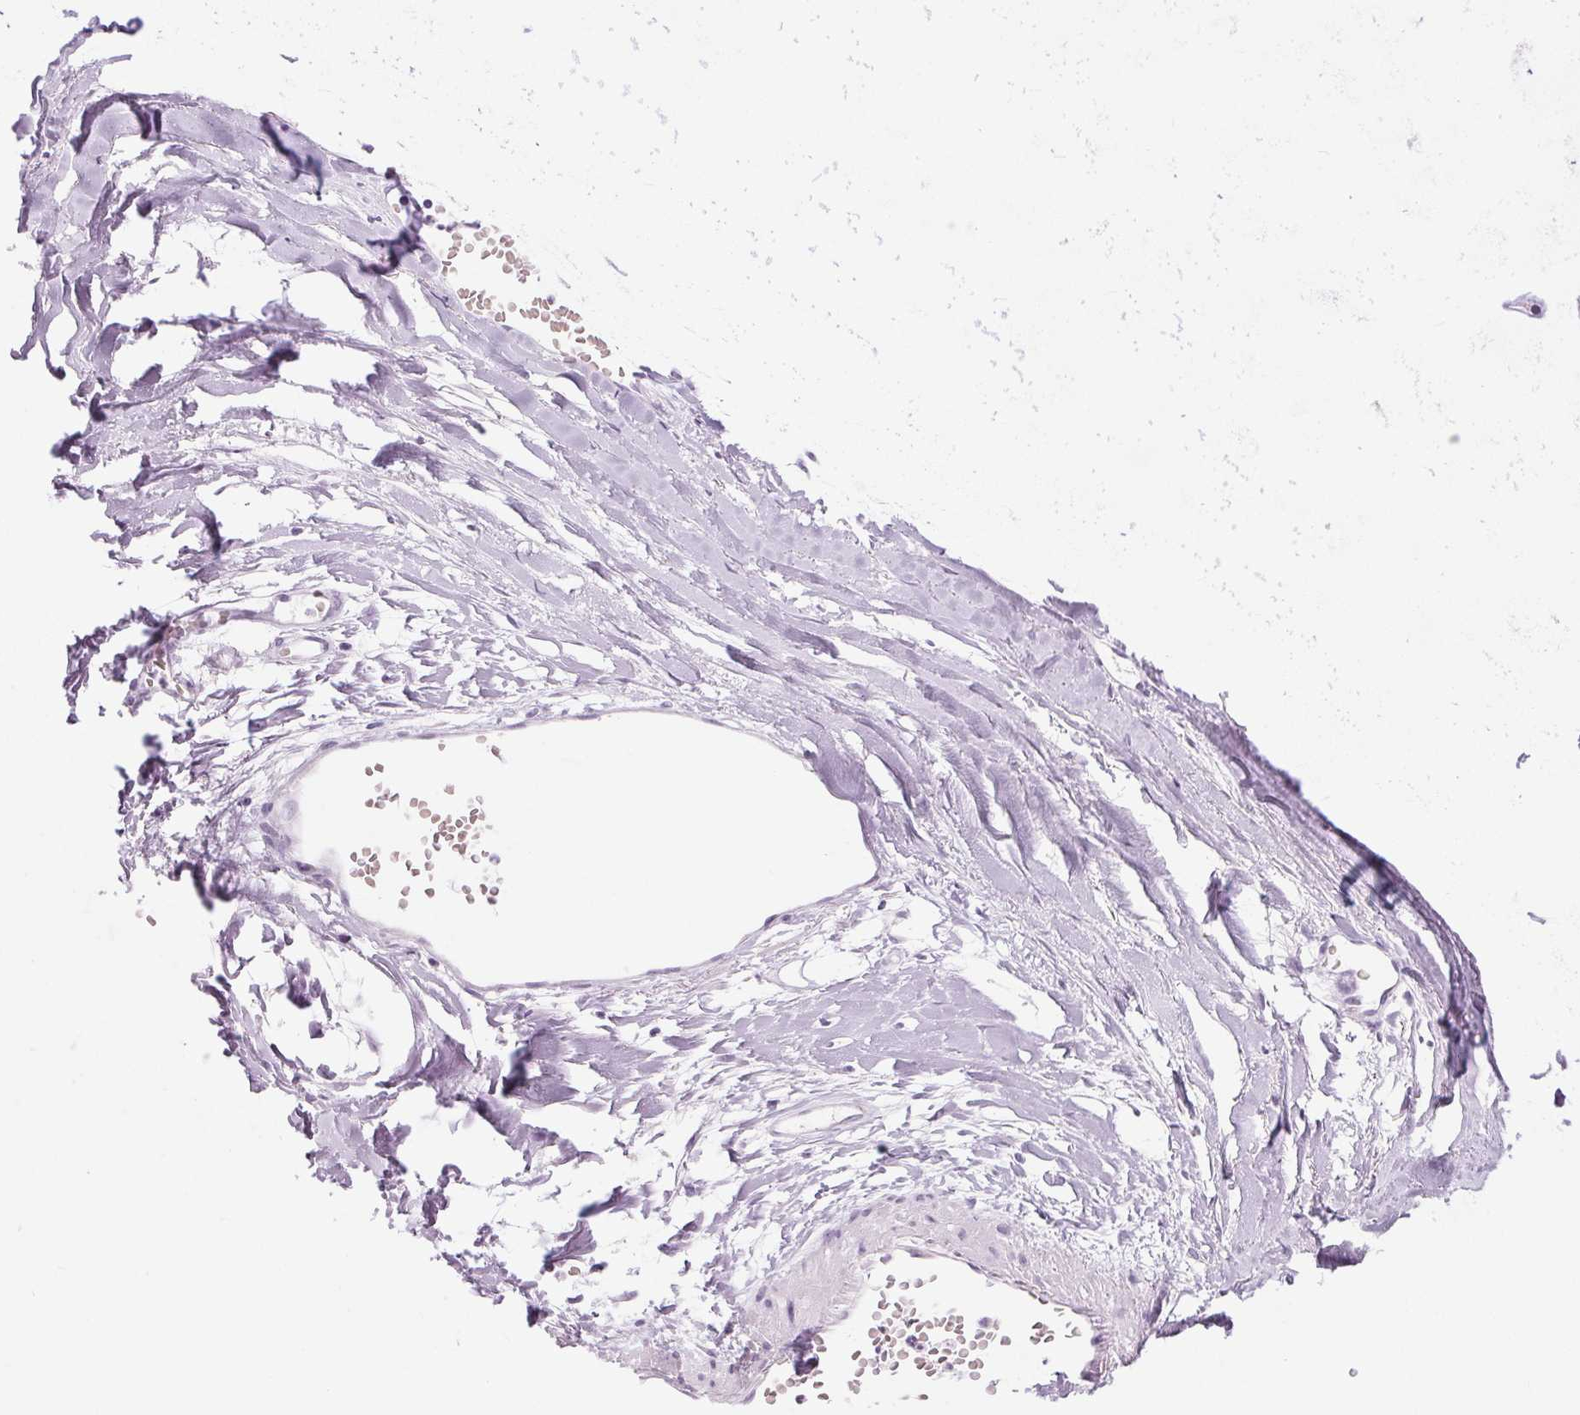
{"staining": {"intensity": "negative", "quantity": "none", "location": "none"}, "tissue": "adipose tissue", "cell_type": "Adipocytes", "image_type": "normal", "snomed": [{"axis": "morphology", "description": "Normal tissue, NOS"}, {"axis": "topography", "description": "Cartilage tissue"}, {"axis": "topography", "description": "Nasopharynx"}, {"axis": "topography", "description": "Thyroid gland"}], "caption": "A high-resolution micrograph shows IHC staining of normal adipose tissue, which exhibits no significant positivity in adipocytes.", "gene": "BEND2", "patient": {"sex": "male", "age": 63}}